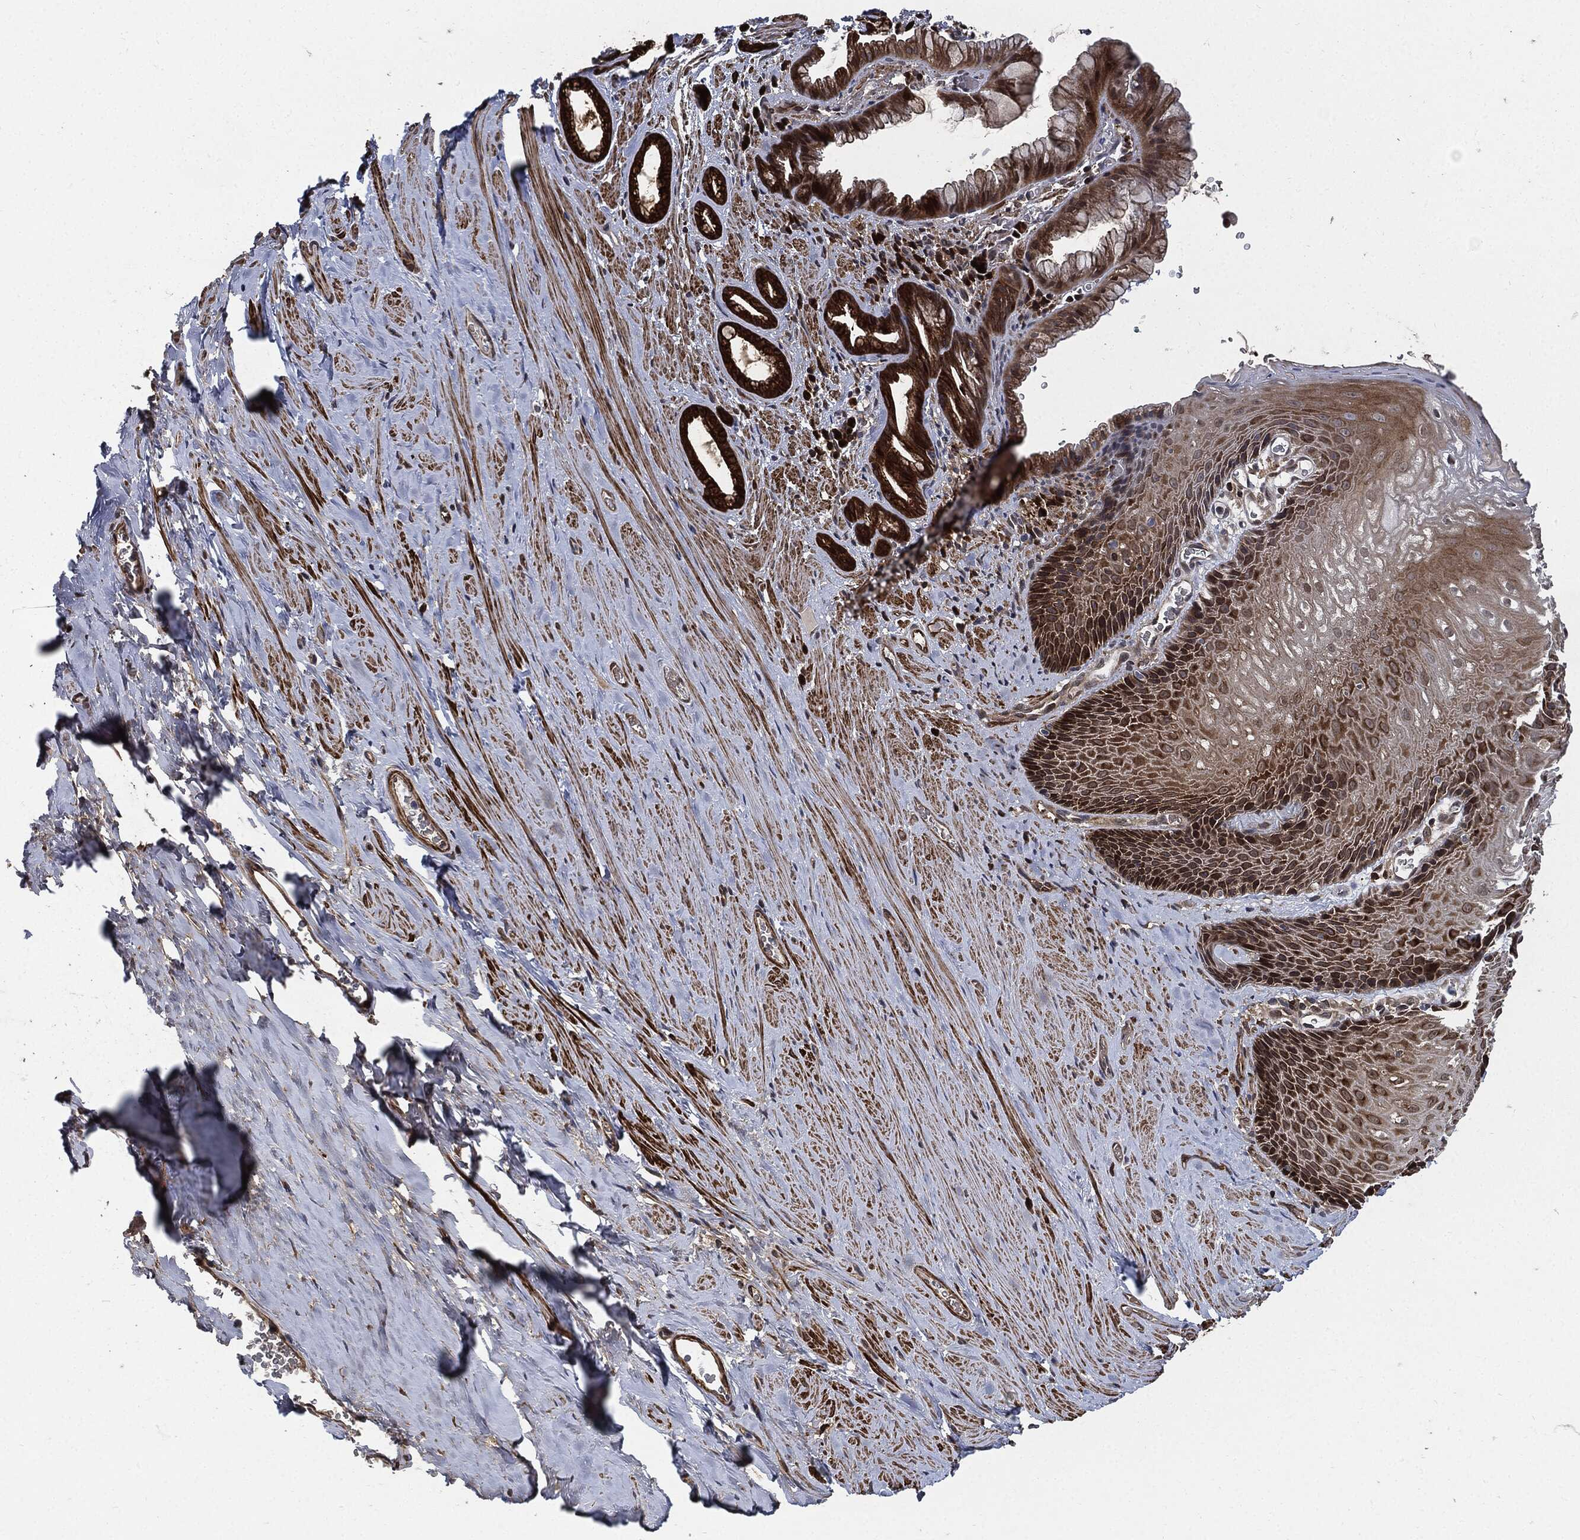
{"staining": {"intensity": "strong", "quantity": ">75%", "location": "cytoplasmic/membranous"}, "tissue": "esophagus", "cell_type": "Squamous epithelial cells", "image_type": "normal", "snomed": [{"axis": "morphology", "description": "Normal tissue, NOS"}, {"axis": "topography", "description": "Esophagus"}], "caption": "This is a photomicrograph of immunohistochemistry (IHC) staining of unremarkable esophagus, which shows strong staining in the cytoplasmic/membranous of squamous epithelial cells.", "gene": "PRDX2", "patient": {"sex": "male", "age": 64}}